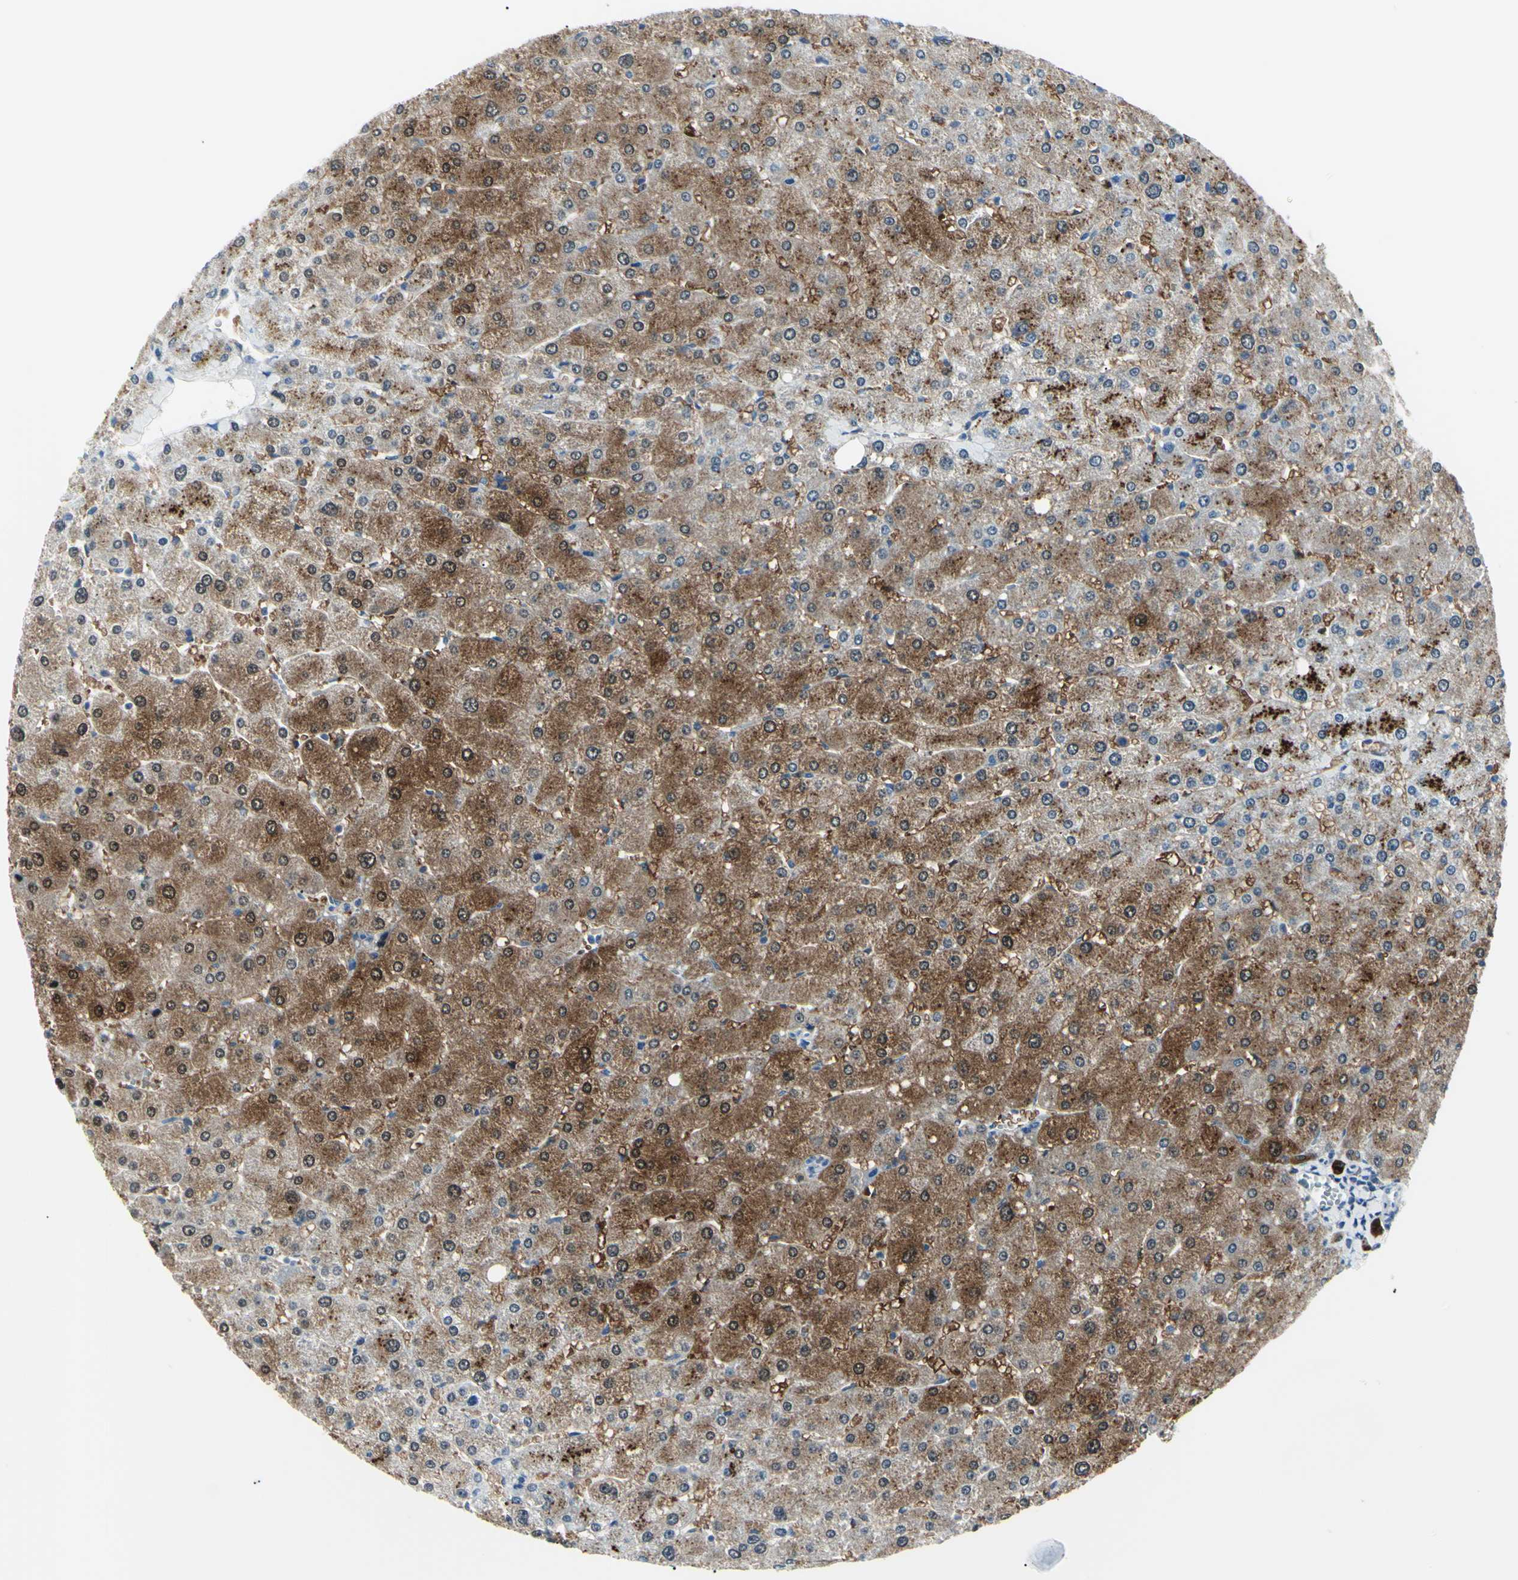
{"staining": {"intensity": "strong", "quantity": ">75%", "location": "cytoplasmic/membranous"}, "tissue": "liver", "cell_type": "Cholangiocytes", "image_type": "normal", "snomed": [{"axis": "morphology", "description": "Normal tissue, NOS"}, {"axis": "topography", "description": "Liver"}], "caption": "Brown immunohistochemical staining in benign human liver exhibits strong cytoplasmic/membranous staining in about >75% of cholangiocytes.", "gene": "CA2", "patient": {"sex": "male", "age": 55}}